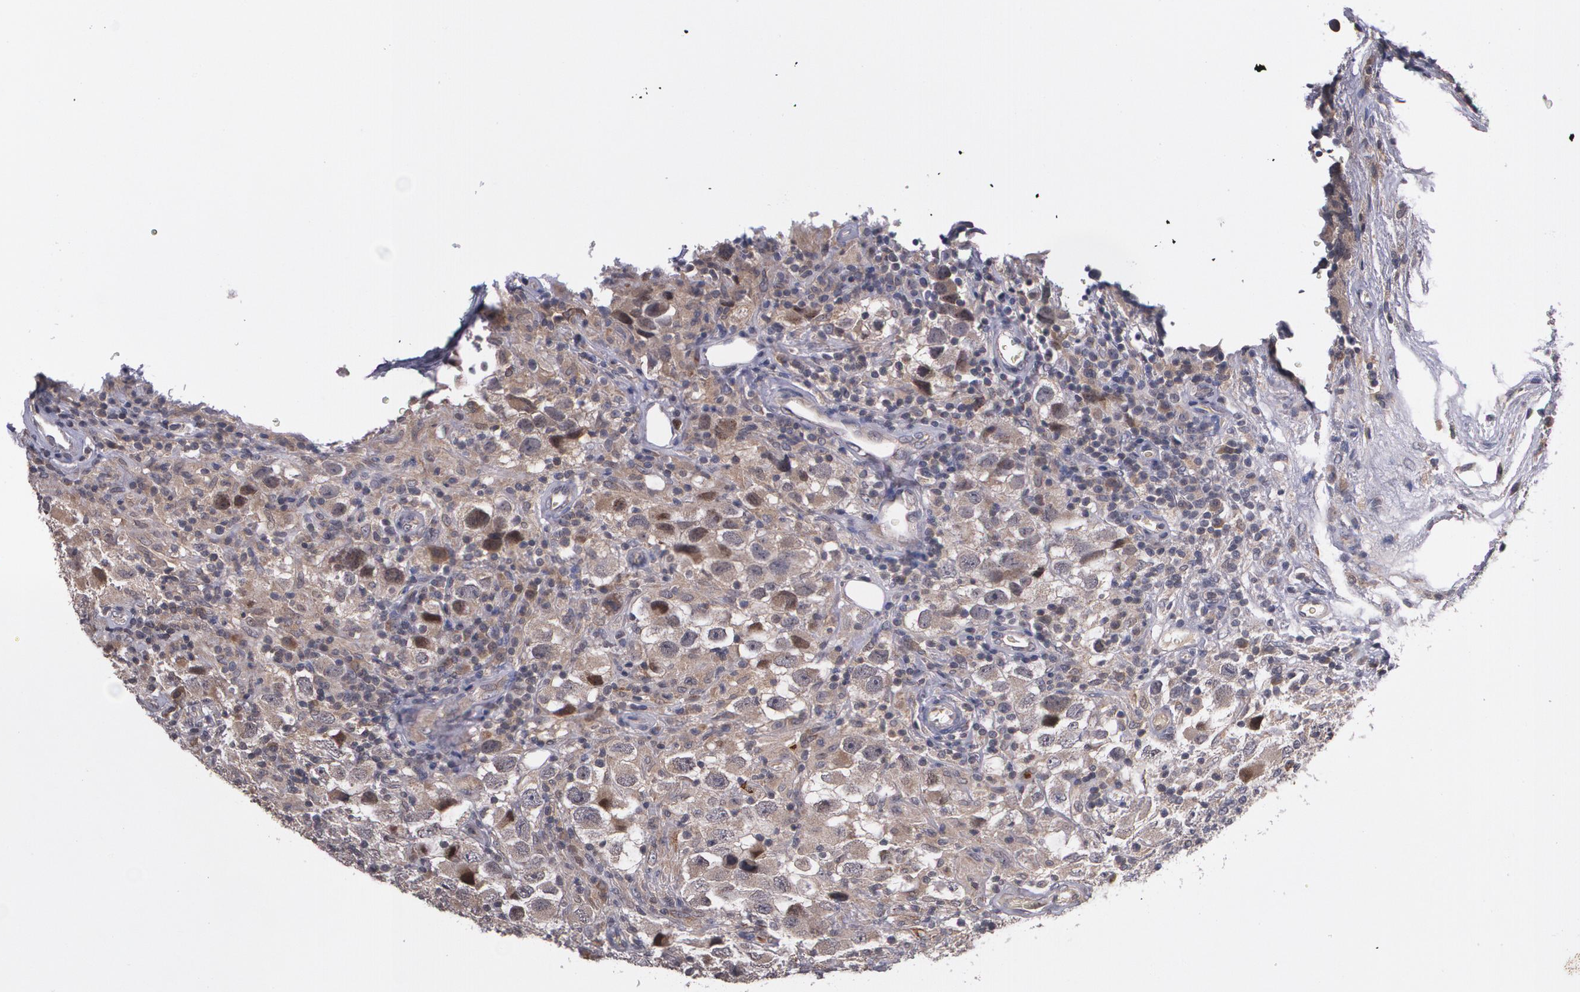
{"staining": {"intensity": "weak", "quantity": "<25%", "location": "cytoplasmic/membranous"}, "tissue": "testis cancer", "cell_type": "Tumor cells", "image_type": "cancer", "snomed": [{"axis": "morphology", "description": "Carcinoma, Embryonal, NOS"}, {"axis": "topography", "description": "Testis"}], "caption": "The micrograph shows no significant expression in tumor cells of testis cancer (embryonal carcinoma).", "gene": "IFNGR2", "patient": {"sex": "male", "age": 21}}